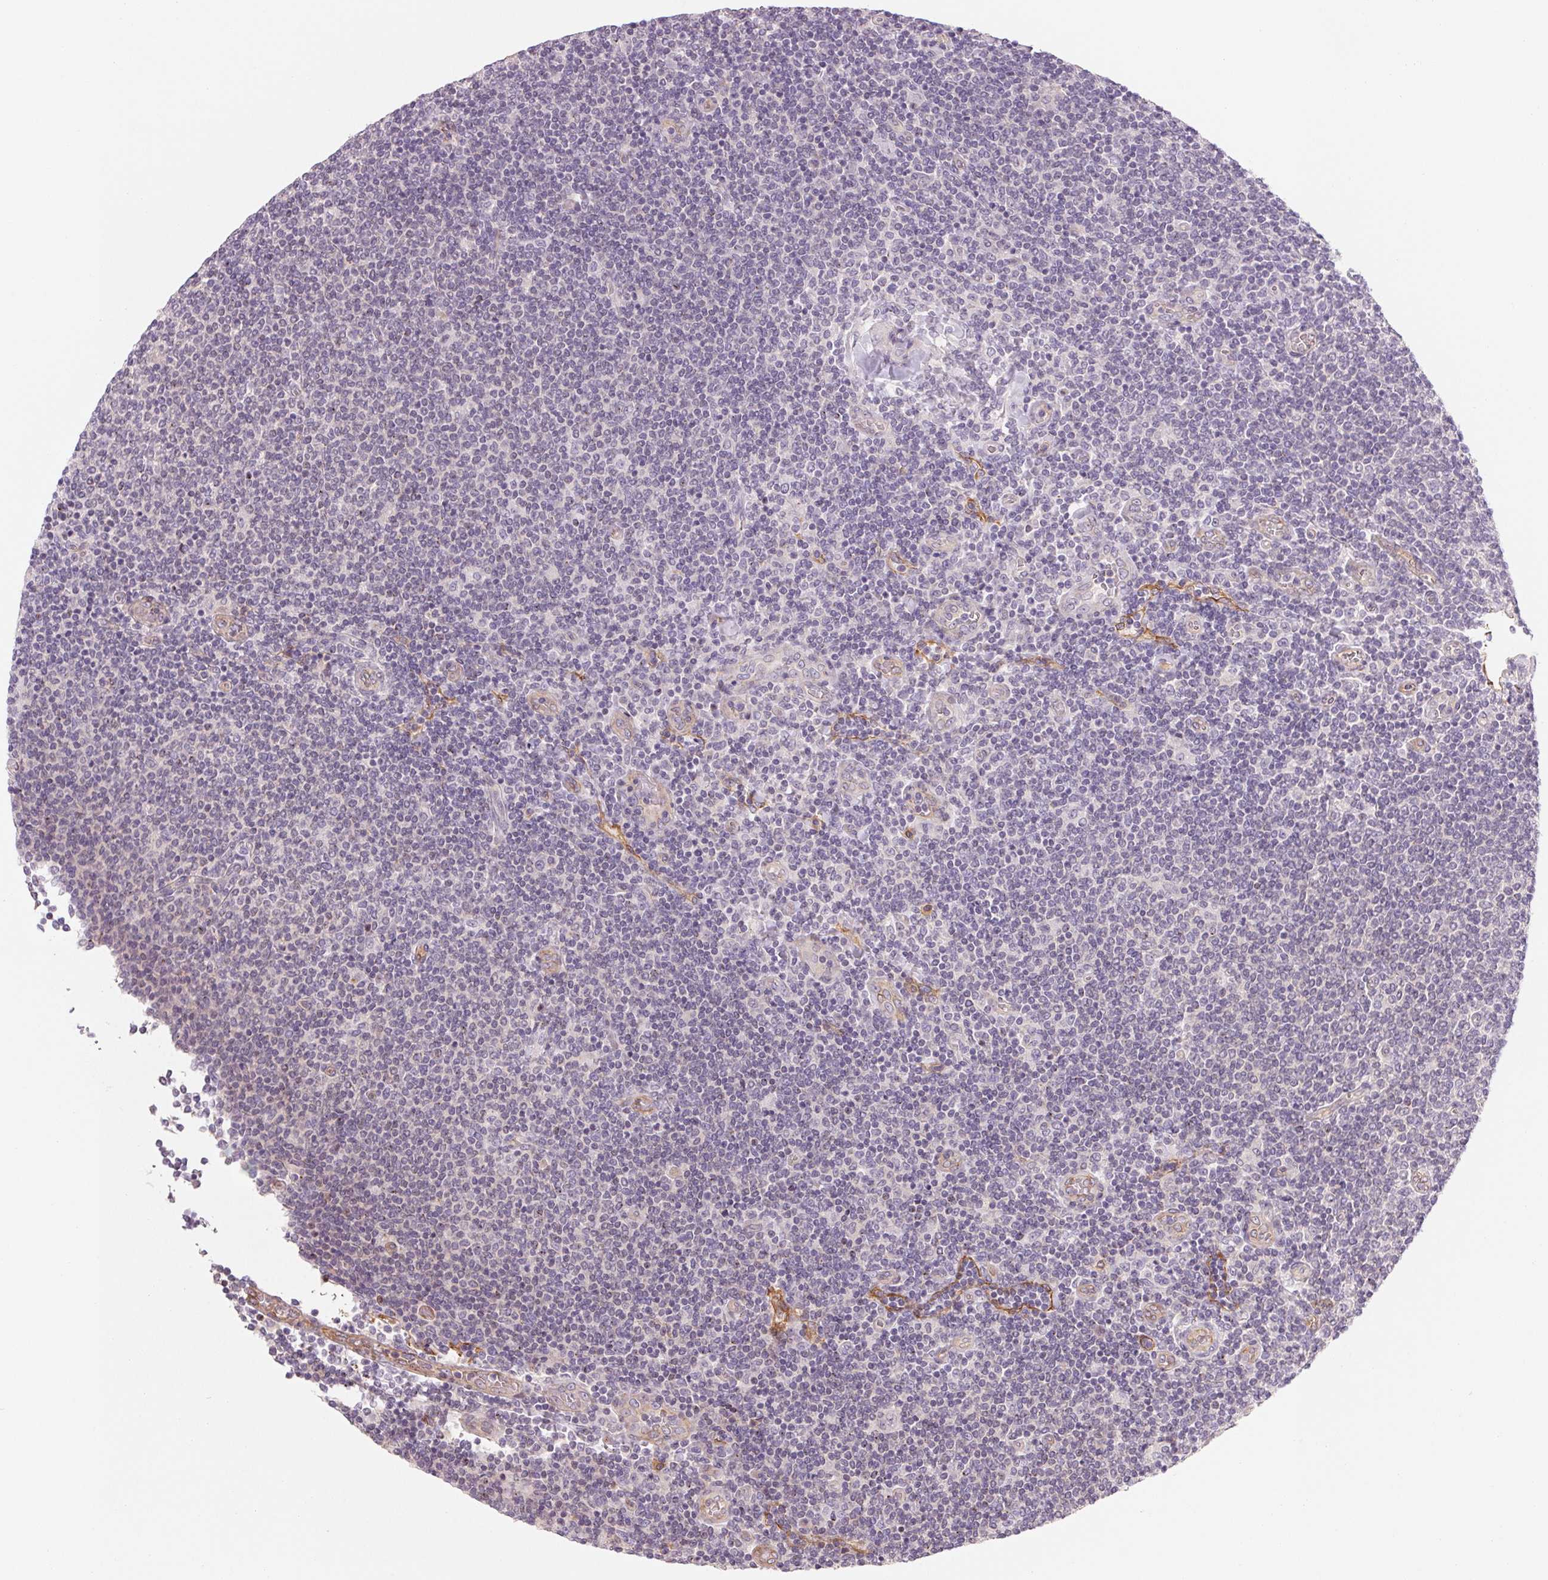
{"staining": {"intensity": "negative", "quantity": "none", "location": "none"}, "tissue": "lymphoma", "cell_type": "Tumor cells", "image_type": "cancer", "snomed": [{"axis": "morphology", "description": "Malignant lymphoma, non-Hodgkin's type, Low grade"}, {"axis": "topography", "description": "Lymph node"}], "caption": "Histopathology image shows no protein expression in tumor cells of low-grade malignant lymphoma, non-Hodgkin's type tissue. (DAB immunohistochemistry visualized using brightfield microscopy, high magnification).", "gene": "ANKRD13B", "patient": {"sex": "male", "age": 52}}